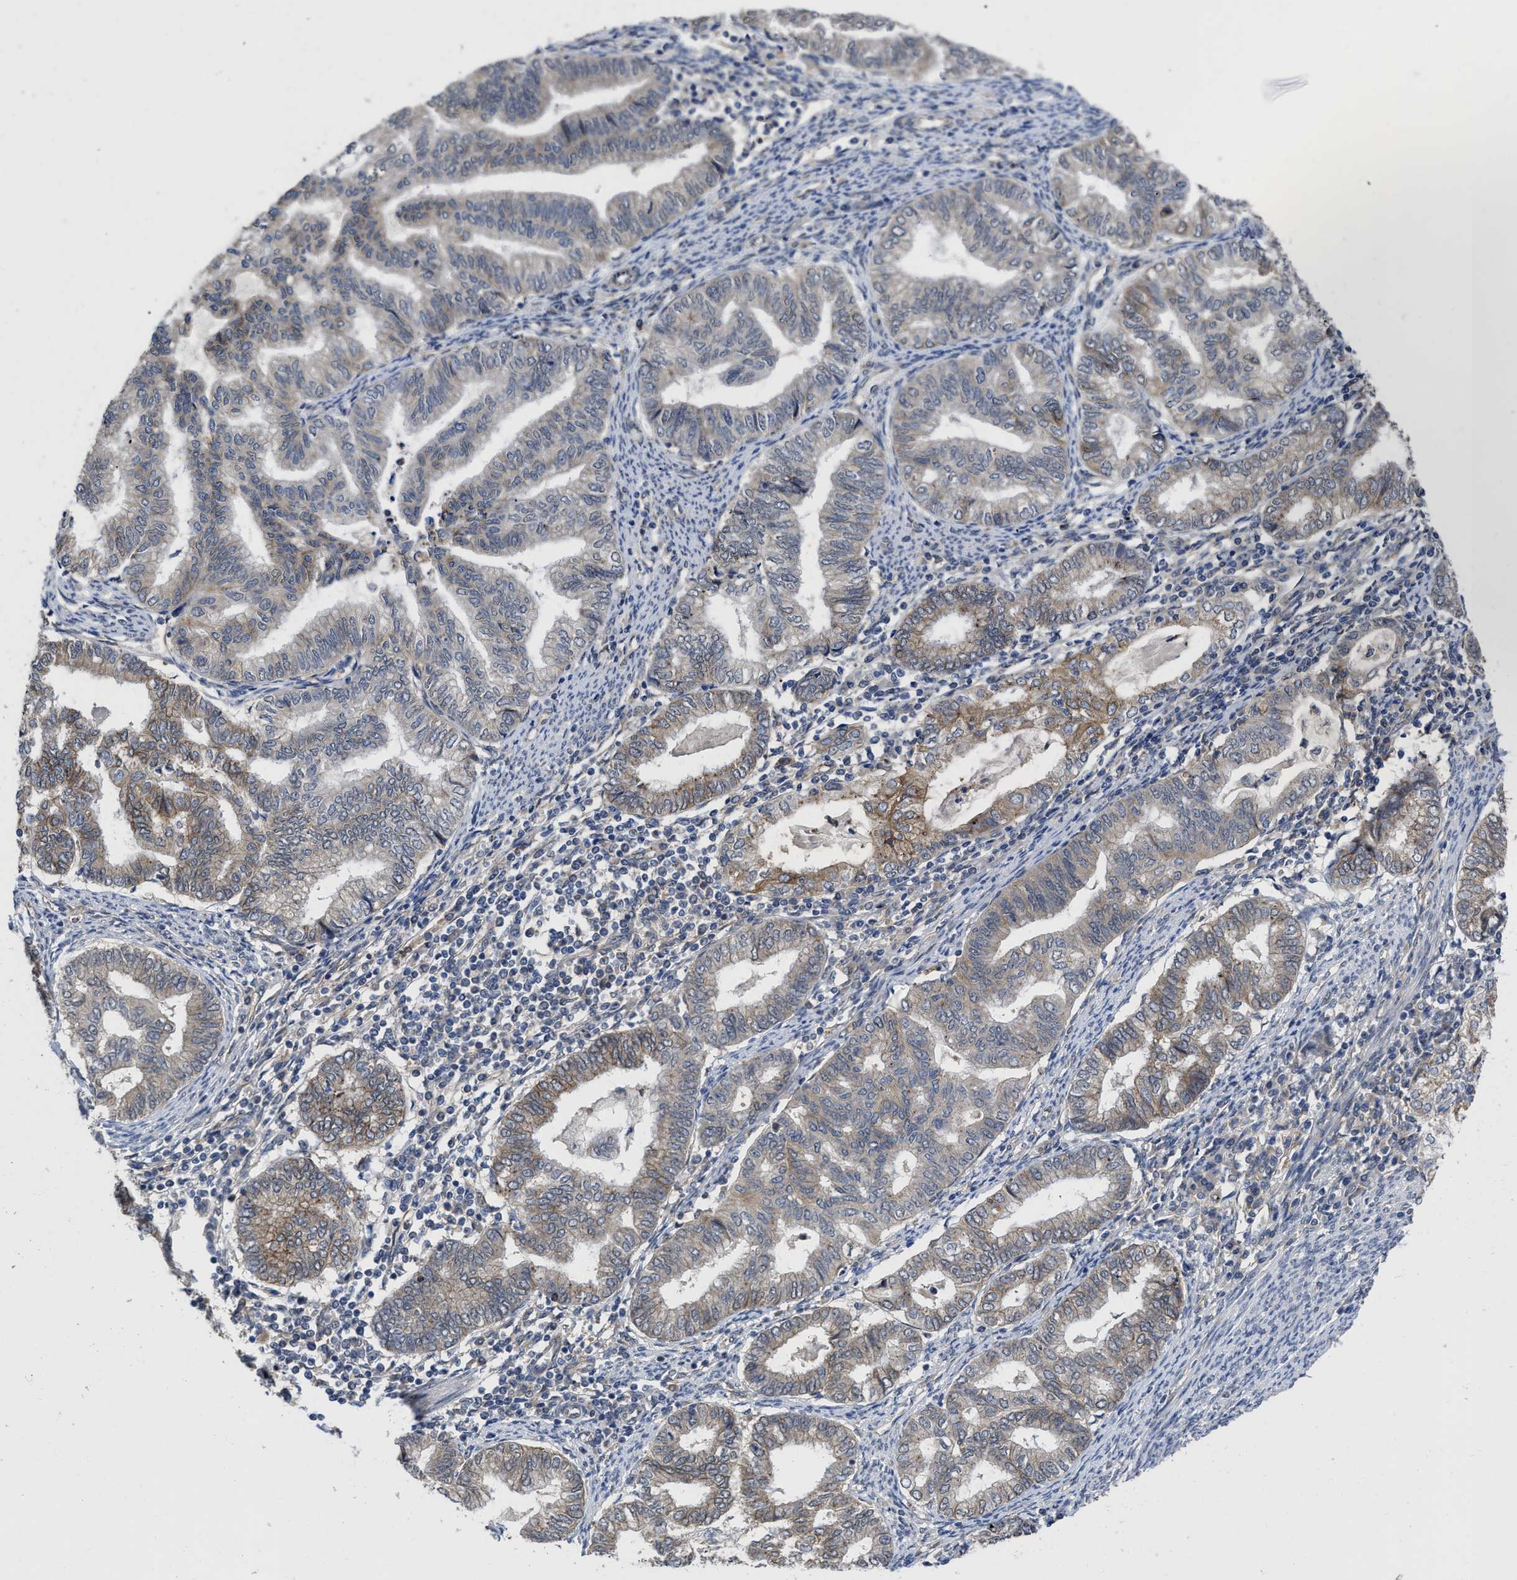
{"staining": {"intensity": "weak", "quantity": "<25%", "location": "cytoplasmic/membranous"}, "tissue": "endometrial cancer", "cell_type": "Tumor cells", "image_type": "cancer", "snomed": [{"axis": "morphology", "description": "Adenocarcinoma, NOS"}, {"axis": "topography", "description": "Endometrium"}], "caption": "Immunohistochemistry (IHC) histopathology image of neoplastic tissue: human endometrial cancer (adenocarcinoma) stained with DAB exhibits no significant protein staining in tumor cells.", "gene": "PKD2", "patient": {"sex": "female", "age": 79}}